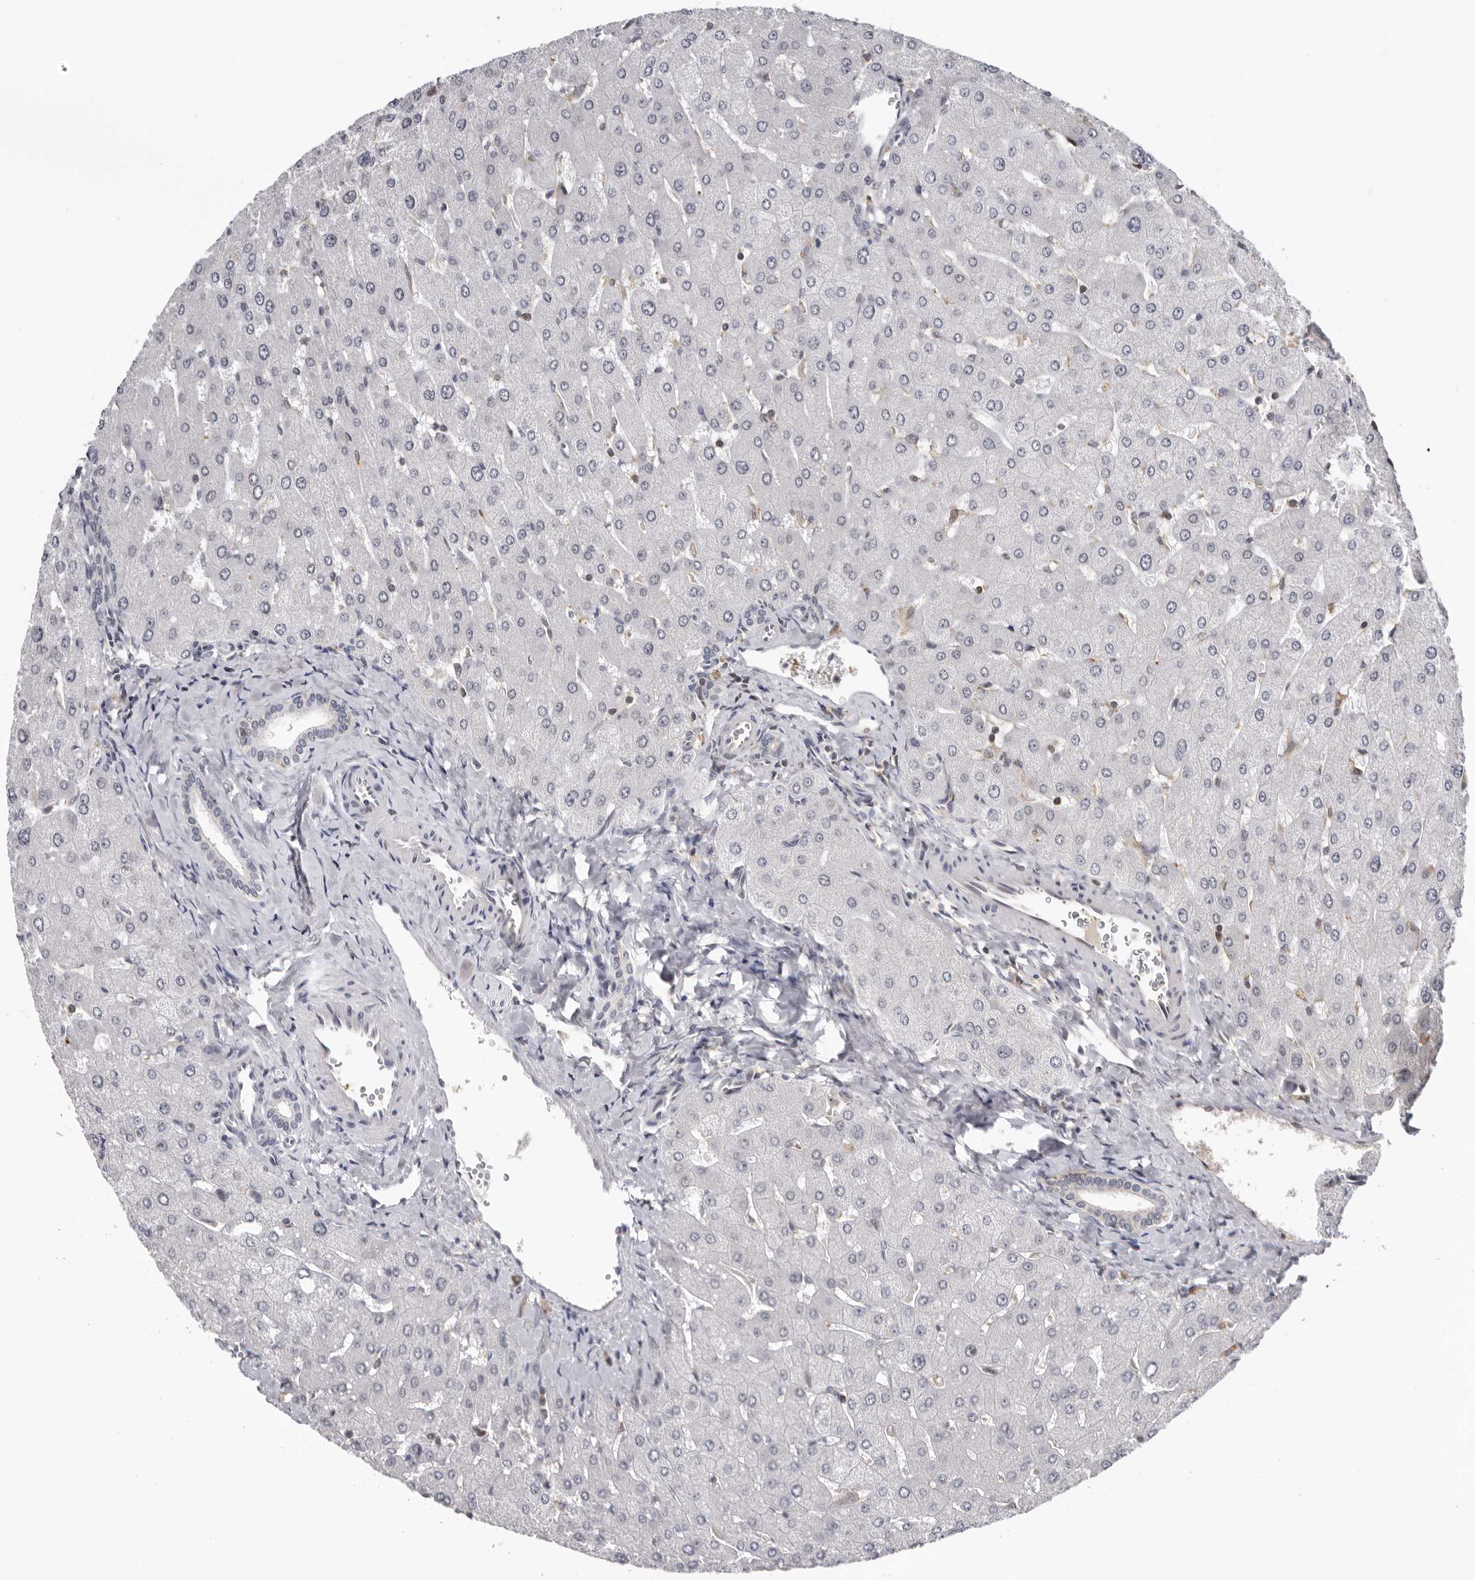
{"staining": {"intensity": "negative", "quantity": "none", "location": "none"}, "tissue": "liver", "cell_type": "Cholangiocytes", "image_type": "normal", "snomed": [{"axis": "morphology", "description": "Normal tissue, NOS"}, {"axis": "topography", "description": "Liver"}], "caption": "Cholangiocytes are negative for brown protein staining in unremarkable liver. (DAB (3,3'-diaminobenzidine) immunohistochemistry, high magnification).", "gene": "KIF2B", "patient": {"sex": "male", "age": 55}}